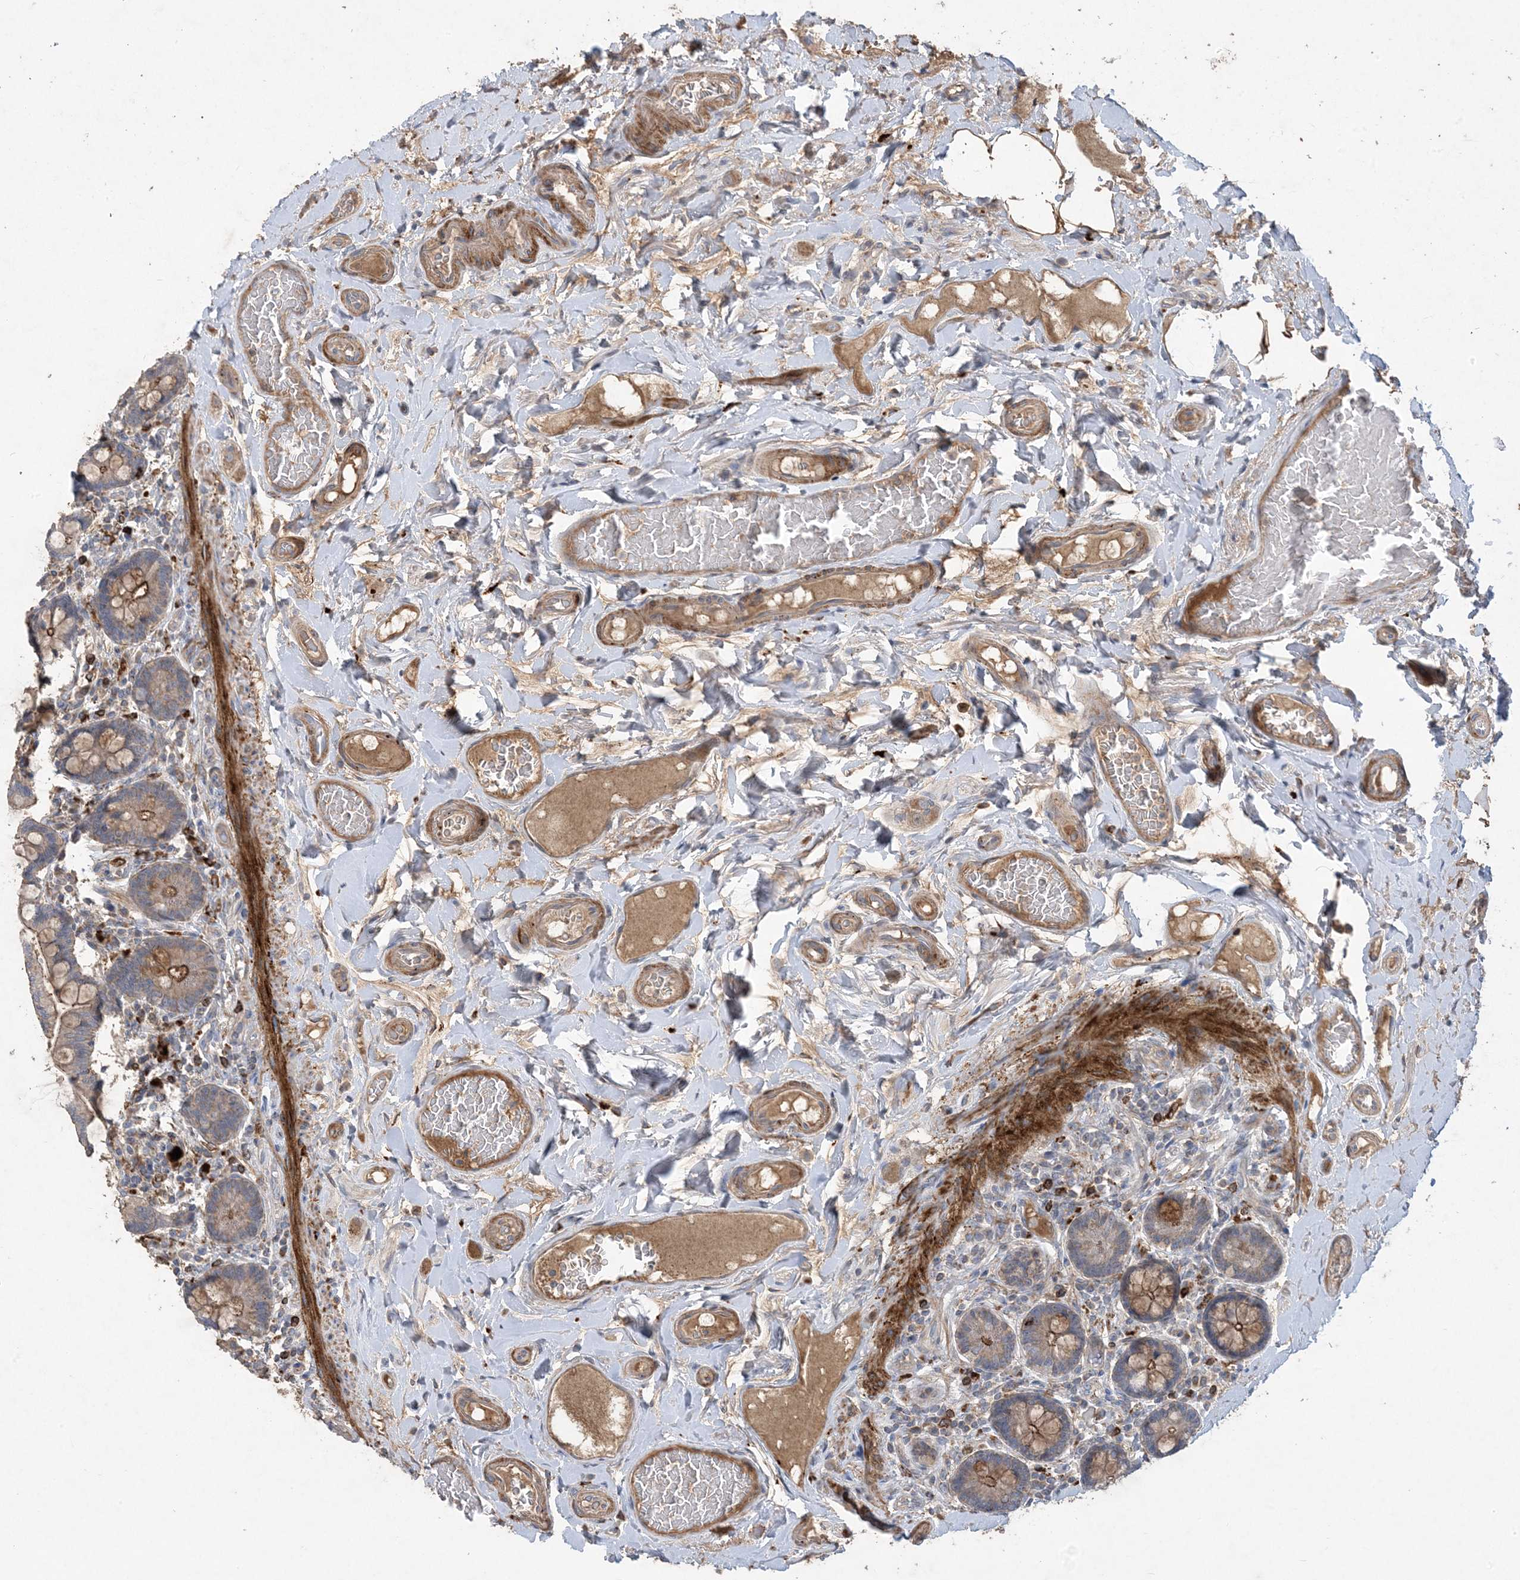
{"staining": {"intensity": "weak", "quantity": ">75%", "location": "cytoplasmic/membranous"}, "tissue": "small intestine", "cell_type": "Glandular cells", "image_type": "normal", "snomed": [{"axis": "morphology", "description": "Normal tissue, NOS"}, {"axis": "topography", "description": "Small intestine"}], "caption": "Immunohistochemical staining of normal small intestine displays low levels of weak cytoplasmic/membranous staining in approximately >75% of glandular cells. The protein is stained brown, and the nuclei are stained in blue (DAB IHC with brightfield microscopy, high magnification).", "gene": "MASP2", "patient": {"sex": "female", "age": 64}}